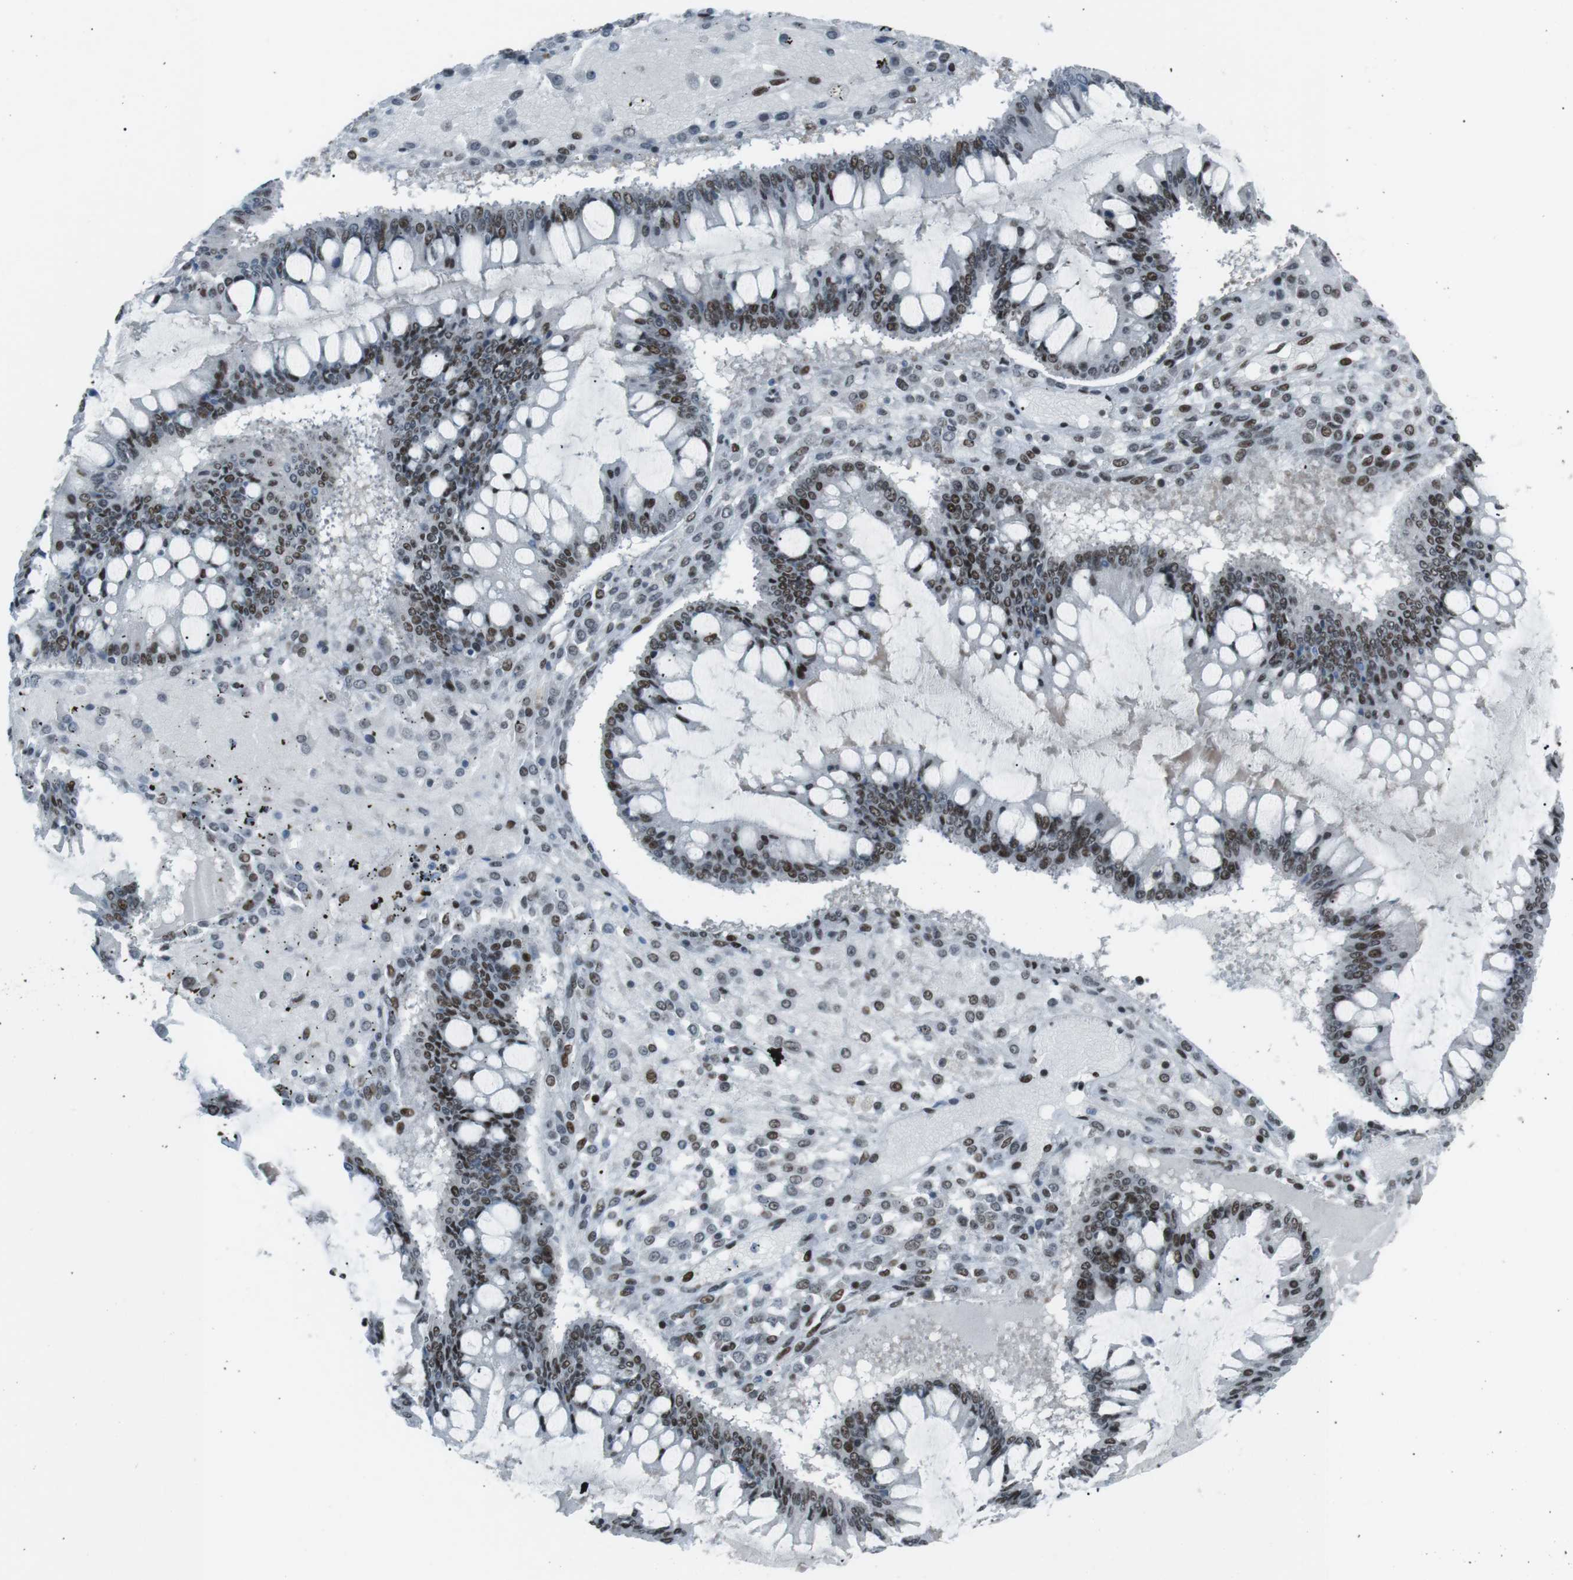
{"staining": {"intensity": "moderate", "quantity": ">75%", "location": "nuclear"}, "tissue": "ovarian cancer", "cell_type": "Tumor cells", "image_type": "cancer", "snomed": [{"axis": "morphology", "description": "Cystadenocarcinoma, mucinous, NOS"}, {"axis": "topography", "description": "Ovary"}], "caption": "A histopathology image showing moderate nuclear positivity in approximately >75% of tumor cells in ovarian mucinous cystadenocarcinoma, as visualized by brown immunohistochemical staining.", "gene": "TAF1", "patient": {"sex": "female", "age": 73}}